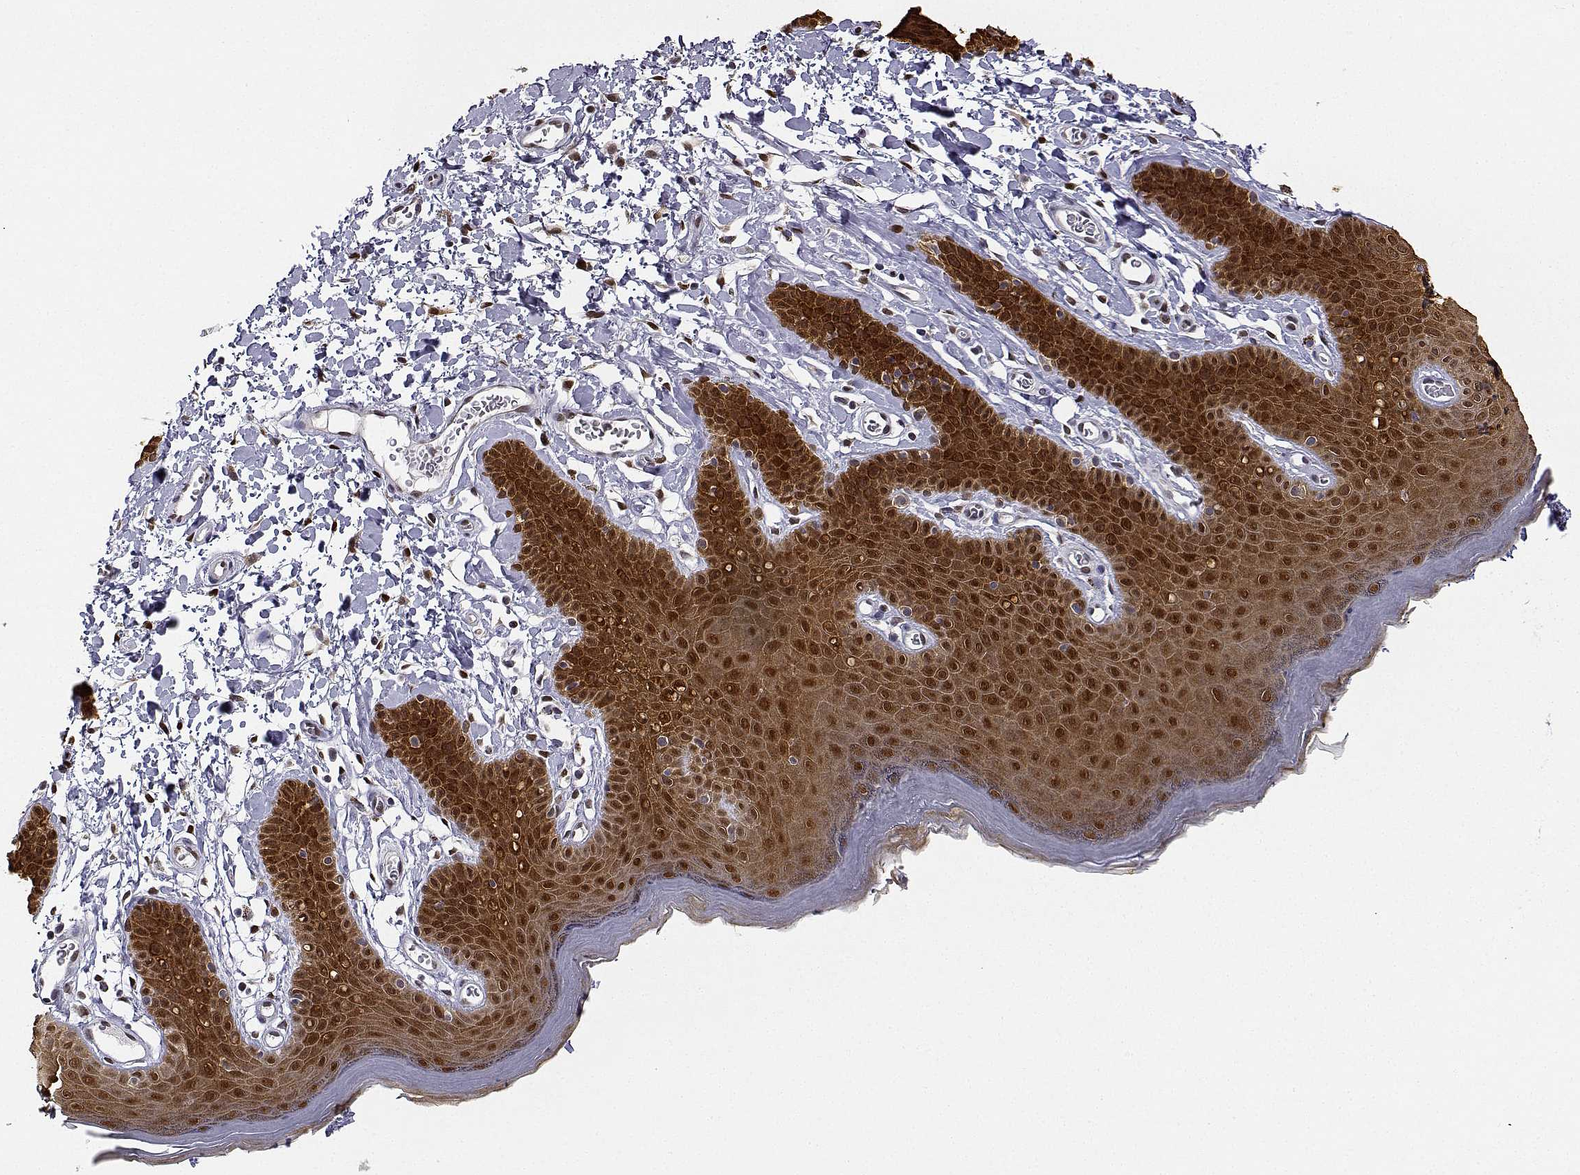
{"staining": {"intensity": "strong", "quantity": ">75%", "location": "cytoplasmic/membranous,nuclear"}, "tissue": "skin", "cell_type": "Epidermal cells", "image_type": "normal", "snomed": [{"axis": "morphology", "description": "Normal tissue, NOS"}, {"axis": "topography", "description": "Anal"}], "caption": "Immunohistochemical staining of normal human skin shows high levels of strong cytoplasmic/membranous,nuclear positivity in about >75% of epidermal cells.", "gene": "PHGDH", "patient": {"sex": "male", "age": 53}}